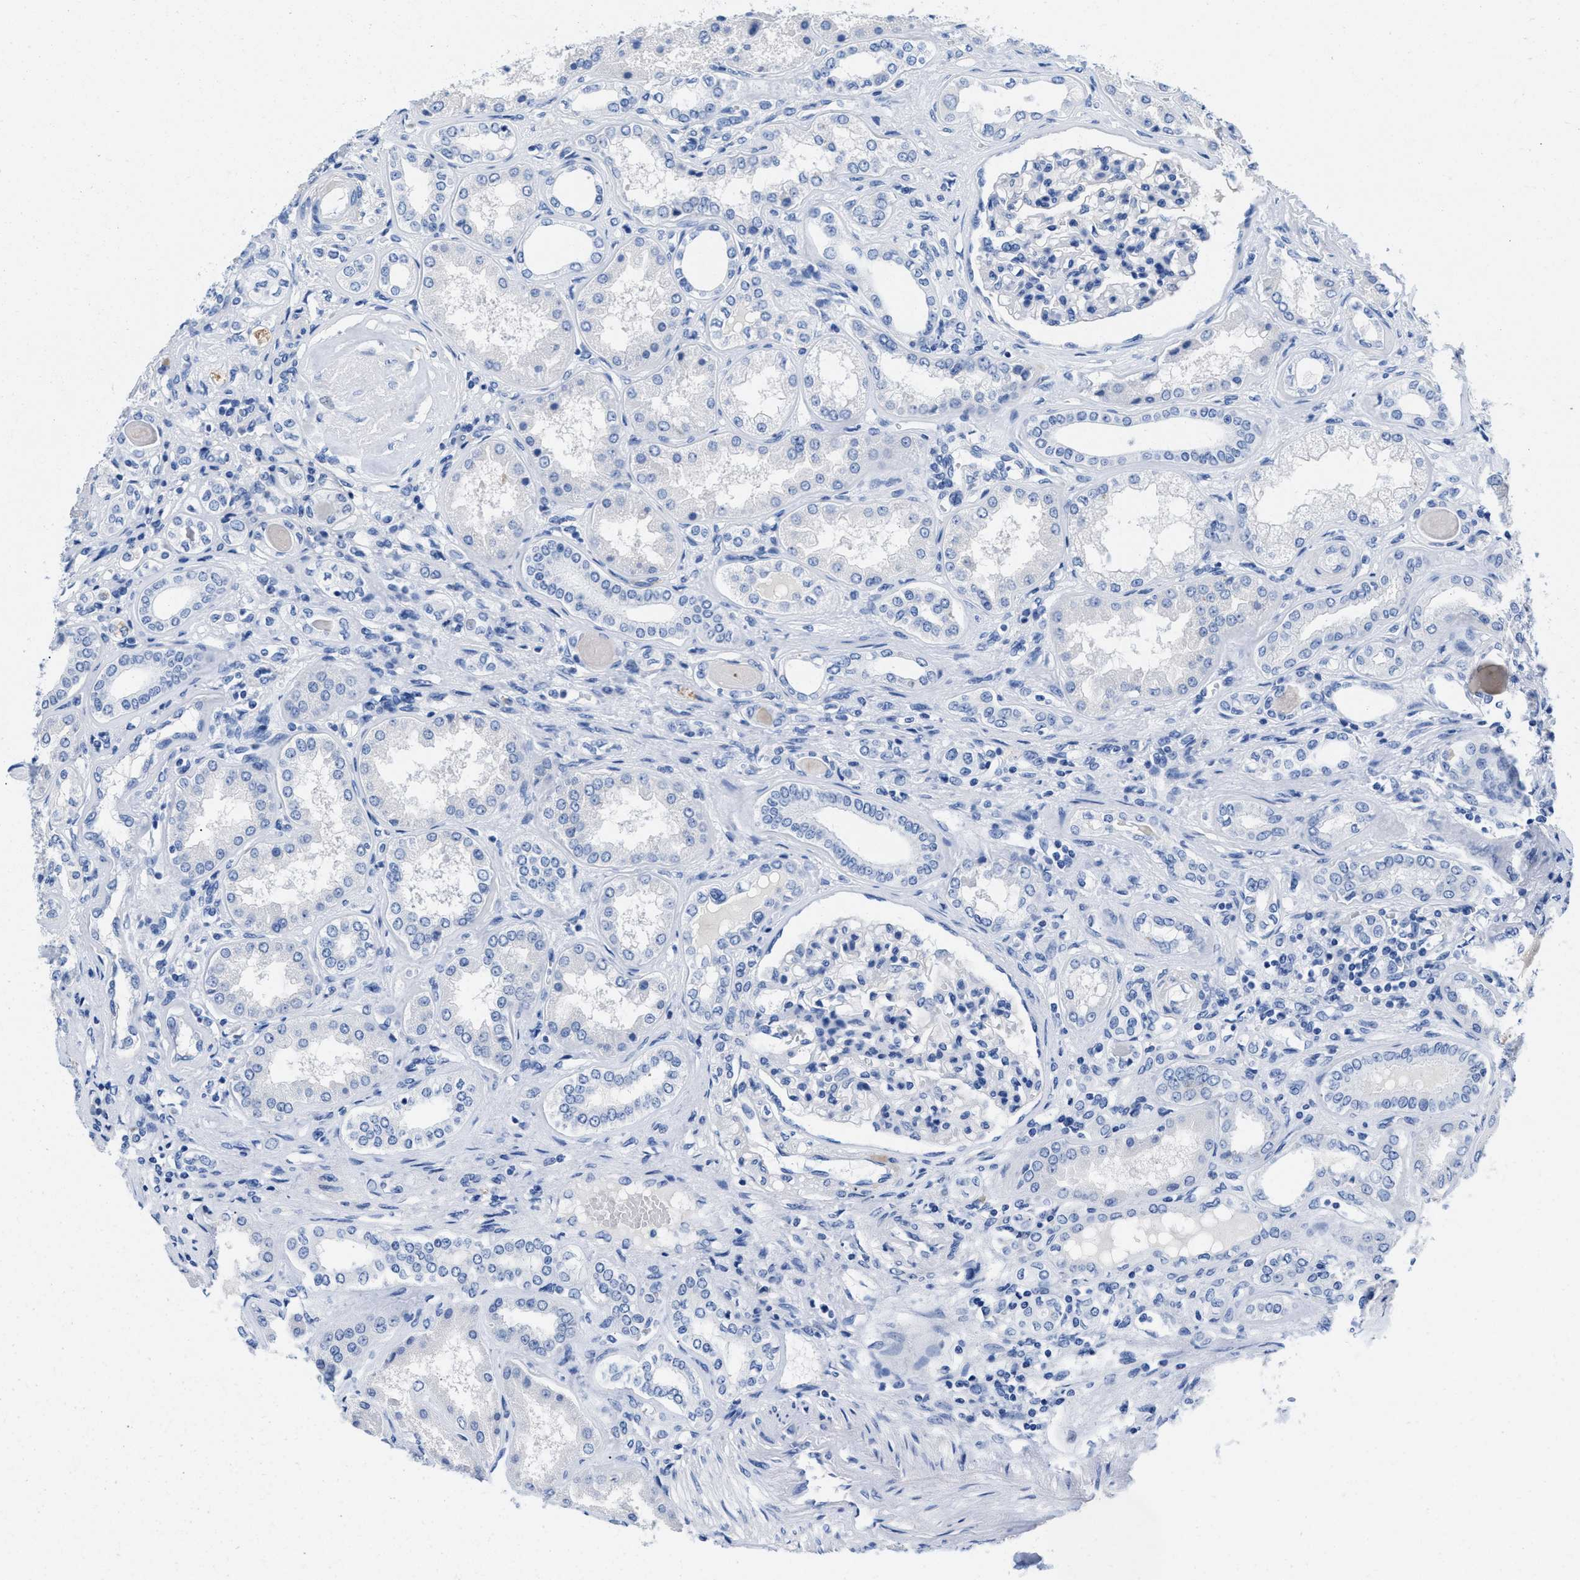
{"staining": {"intensity": "negative", "quantity": "none", "location": "none"}, "tissue": "kidney", "cell_type": "Cells in glomeruli", "image_type": "normal", "snomed": [{"axis": "morphology", "description": "Normal tissue, NOS"}, {"axis": "topography", "description": "Kidney"}], "caption": "High power microscopy image of an IHC micrograph of normal kidney, revealing no significant positivity in cells in glomeruli.", "gene": "SLFN13", "patient": {"sex": "female", "age": 56}}